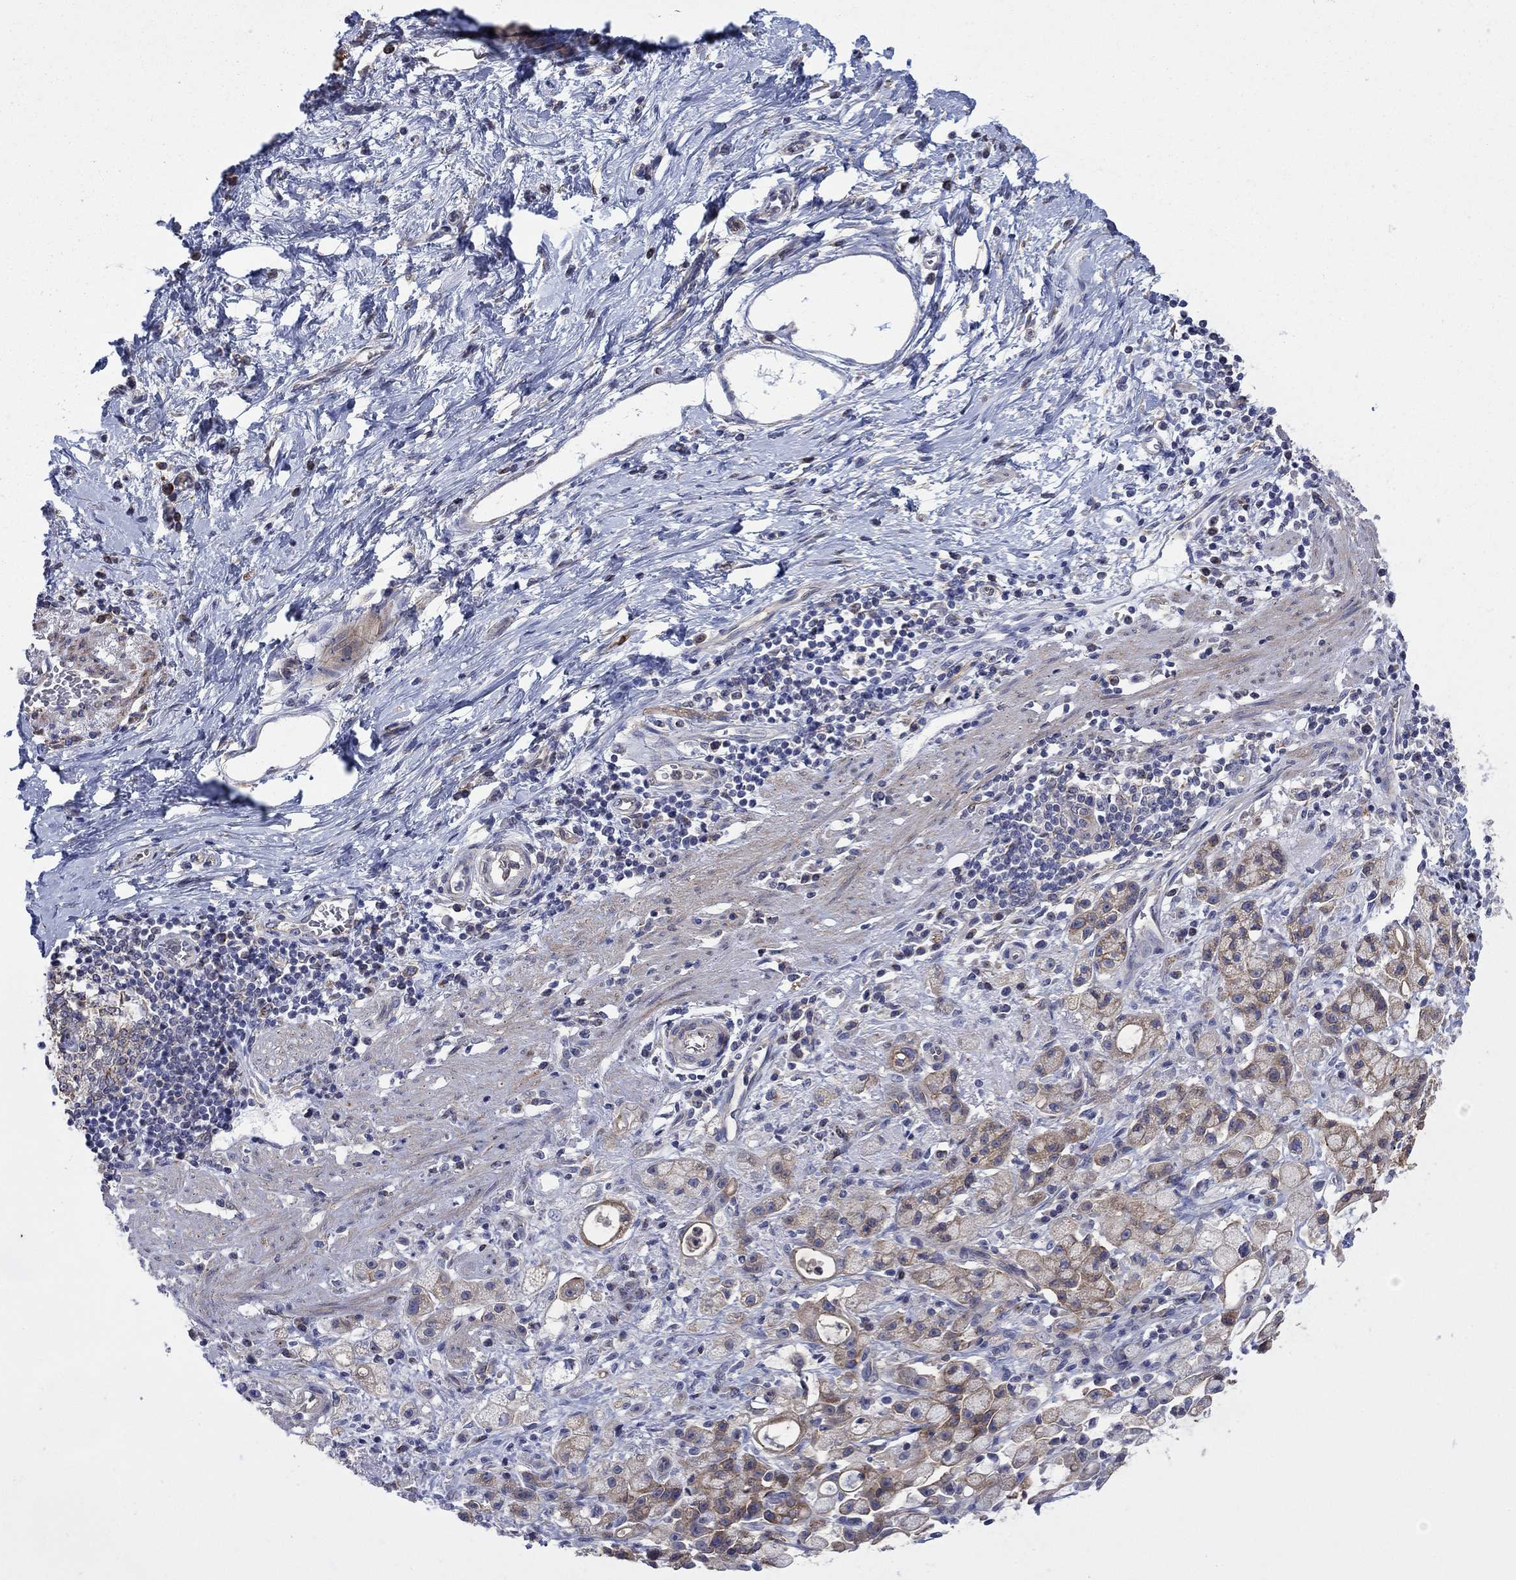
{"staining": {"intensity": "weak", "quantity": ">75%", "location": "cytoplasmic/membranous"}, "tissue": "stomach cancer", "cell_type": "Tumor cells", "image_type": "cancer", "snomed": [{"axis": "morphology", "description": "Adenocarcinoma, NOS"}, {"axis": "topography", "description": "Stomach"}], "caption": "Adenocarcinoma (stomach) was stained to show a protein in brown. There is low levels of weak cytoplasmic/membranous expression in about >75% of tumor cells.", "gene": "TPRN", "patient": {"sex": "male", "age": 58}}